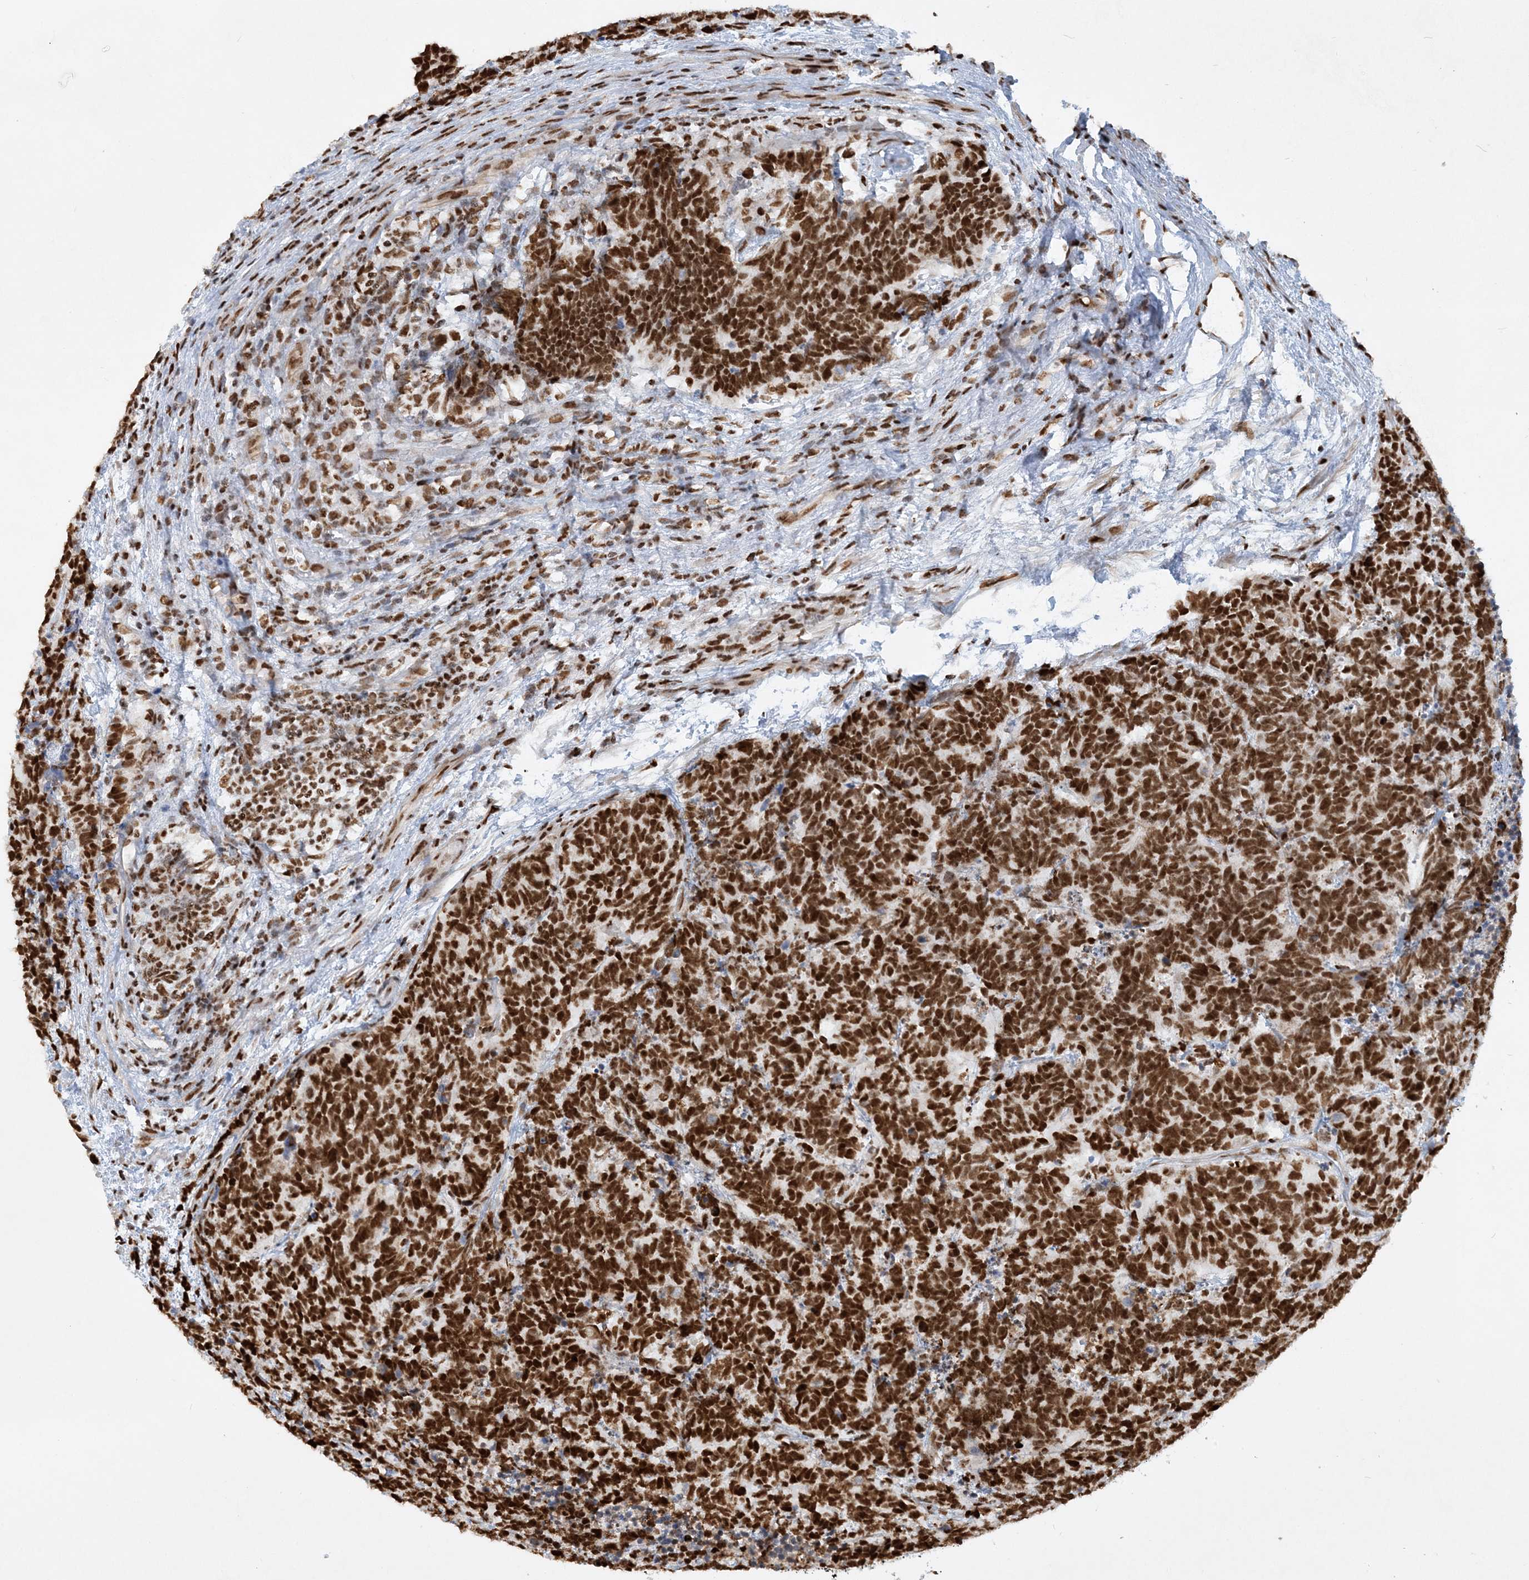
{"staining": {"intensity": "strong", "quantity": ">75%", "location": "nuclear"}, "tissue": "carcinoid", "cell_type": "Tumor cells", "image_type": "cancer", "snomed": [{"axis": "morphology", "description": "Carcinoma, NOS"}, {"axis": "morphology", "description": "Carcinoid, malignant, NOS"}, {"axis": "topography", "description": "Urinary bladder"}], "caption": "Approximately >75% of tumor cells in carcinoid reveal strong nuclear protein positivity as visualized by brown immunohistochemical staining.", "gene": "DELE1", "patient": {"sex": "male", "age": 57}}